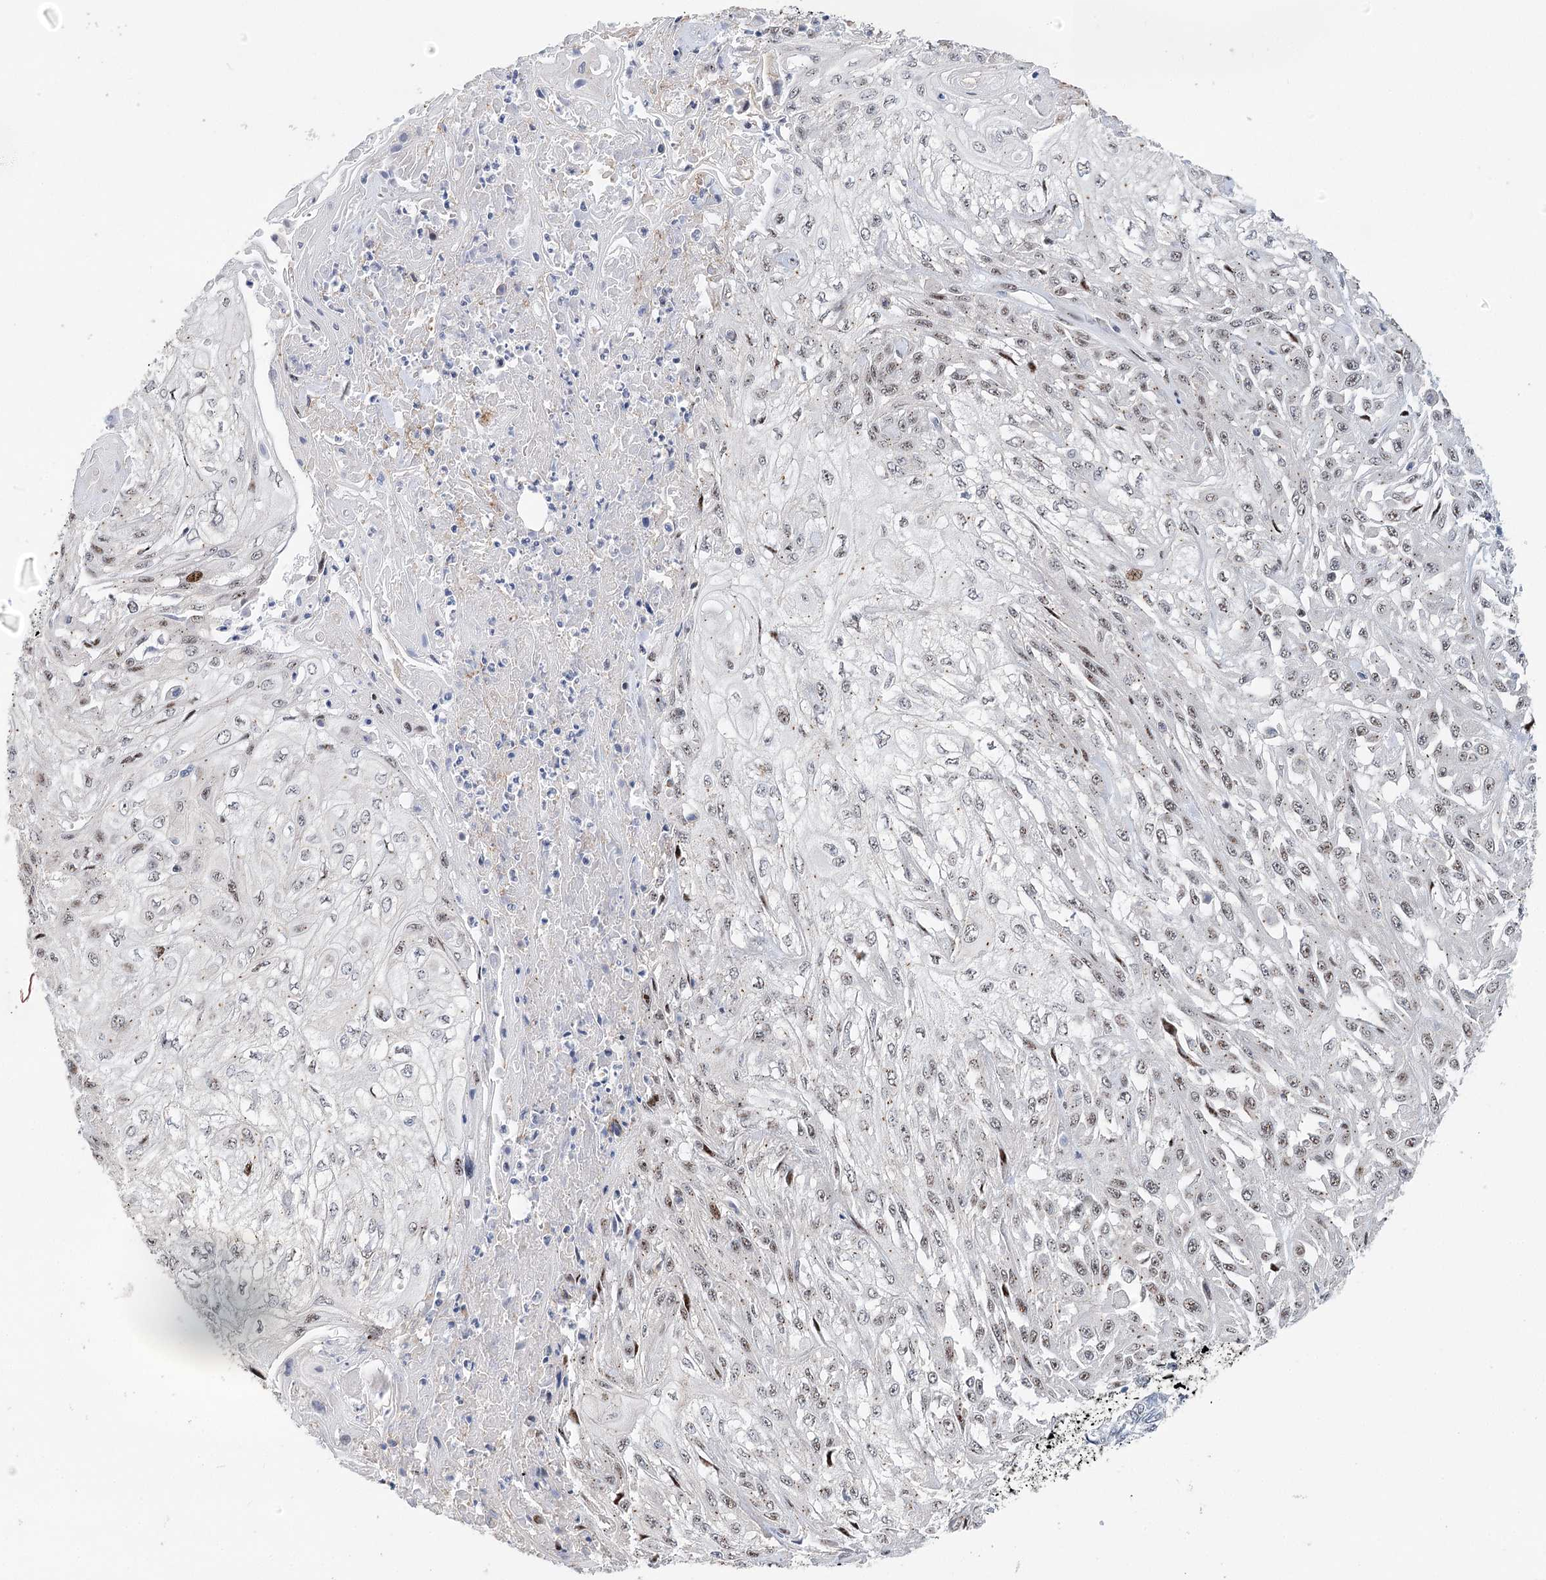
{"staining": {"intensity": "weak", "quantity": ">75%", "location": "nuclear"}, "tissue": "skin cancer", "cell_type": "Tumor cells", "image_type": "cancer", "snomed": [{"axis": "morphology", "description": "Squamous cell carcinoma, NOS"}, {"axis": "morphology", "description": "Squamous cell carcinoma, metastatic, NOS"}, {"axis": "topography", "description": "Skin"}, {"axis": "topography", "description": "Lymph node"}], "caption": "Brown immunohistochemical staining in human skin metastatic squamous cell carcinoma exhibits weak nuclear positivity in about >75% of tumor cells. The protein is stained brown, and the nuclei are stained in blue (DAB (3,3'-diaminobenzidine) IHC with brightfield microscopy, high magnification).", "gene": "CAMTA1", "patient": {"sex": "male", "age": 75}}